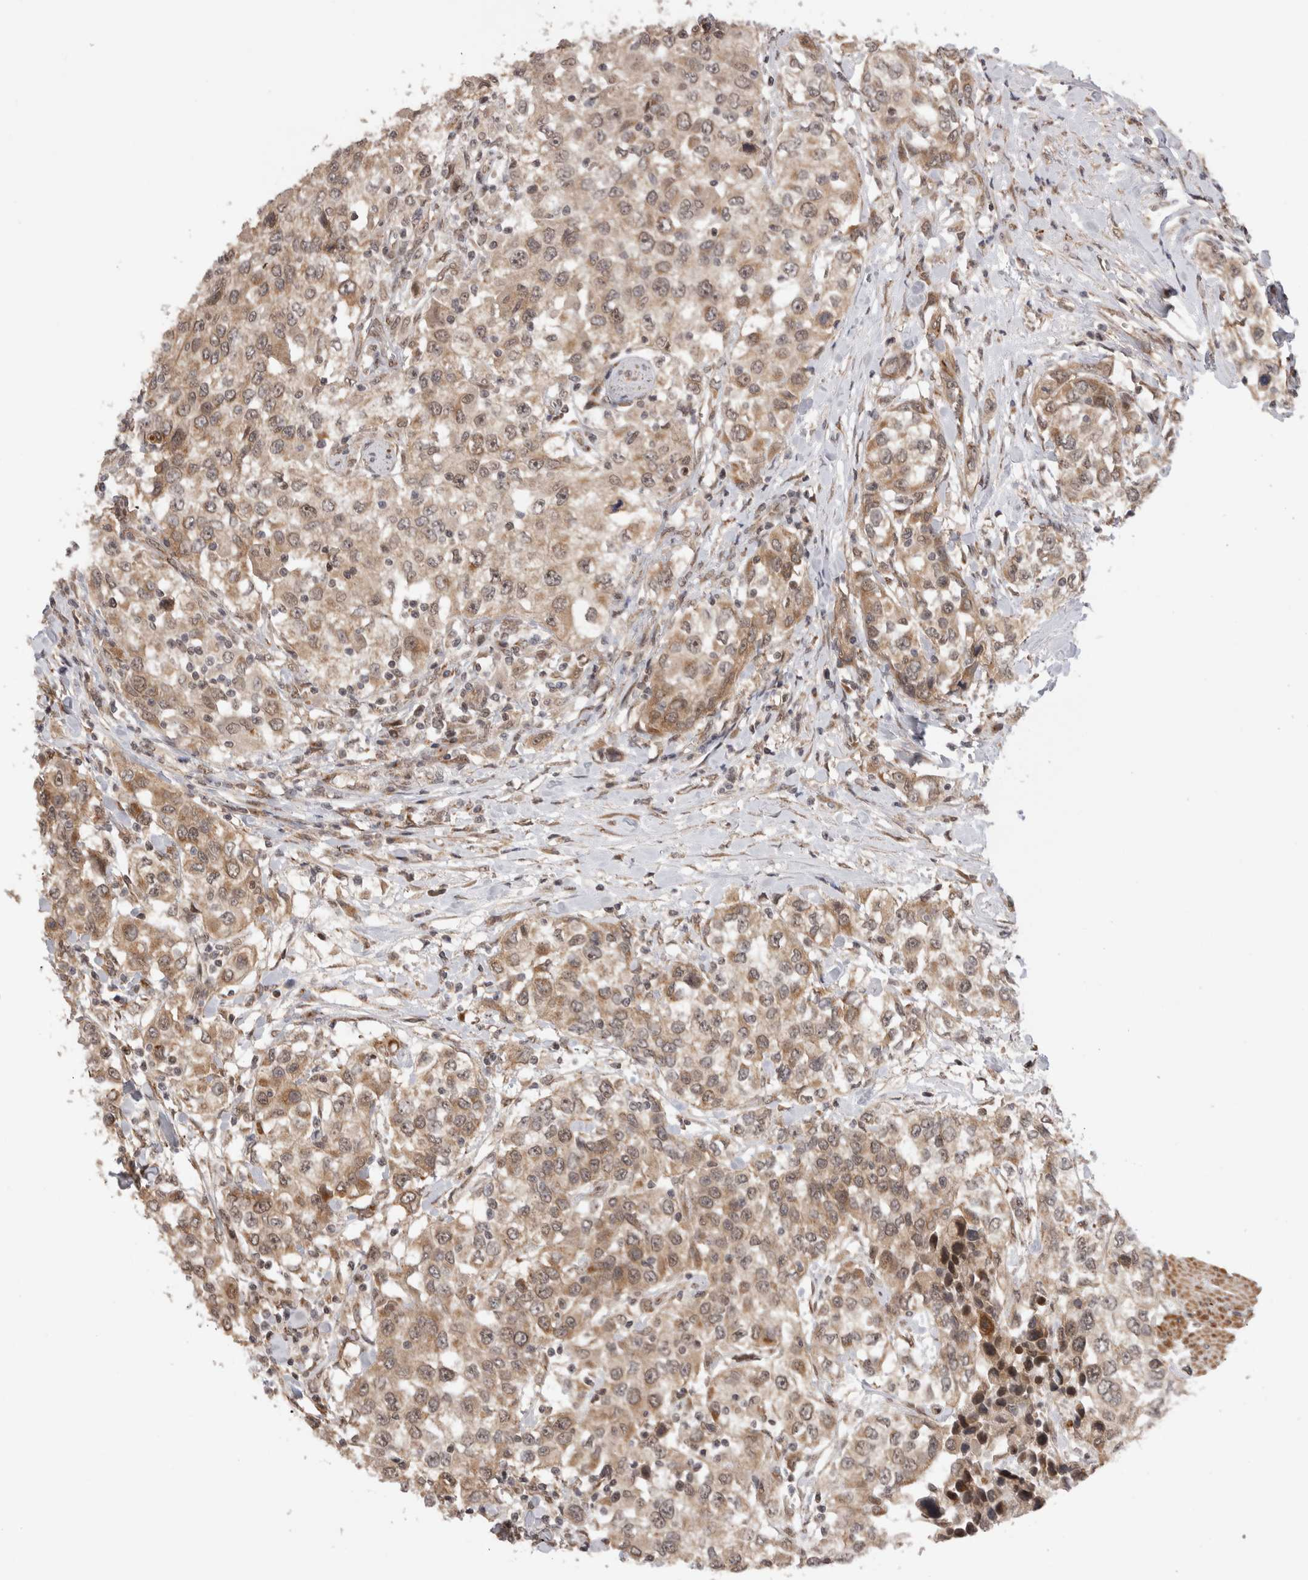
{"staining": {"intensity": "moderate", "quantity": ">75%", "location": "cytoplasmic/membranous"}, "tissue": "urothelial cancer", "cell_type": "Tumor cells", "image_type": "cancer", "snomed": [{"axis": "morphology", "description": "Urothelial carcinoma, High grade"}, {"axis": "topography", "description": "Urinary bladder"}], "caption": "A medium amount of moderate cytoplasmic/membranous positivity is appreciated in approximately >75% of tumor cells in urothelial cancer tissue.", "gene": "TMEM65", "patient": {"sex": "female", "age": 80}}